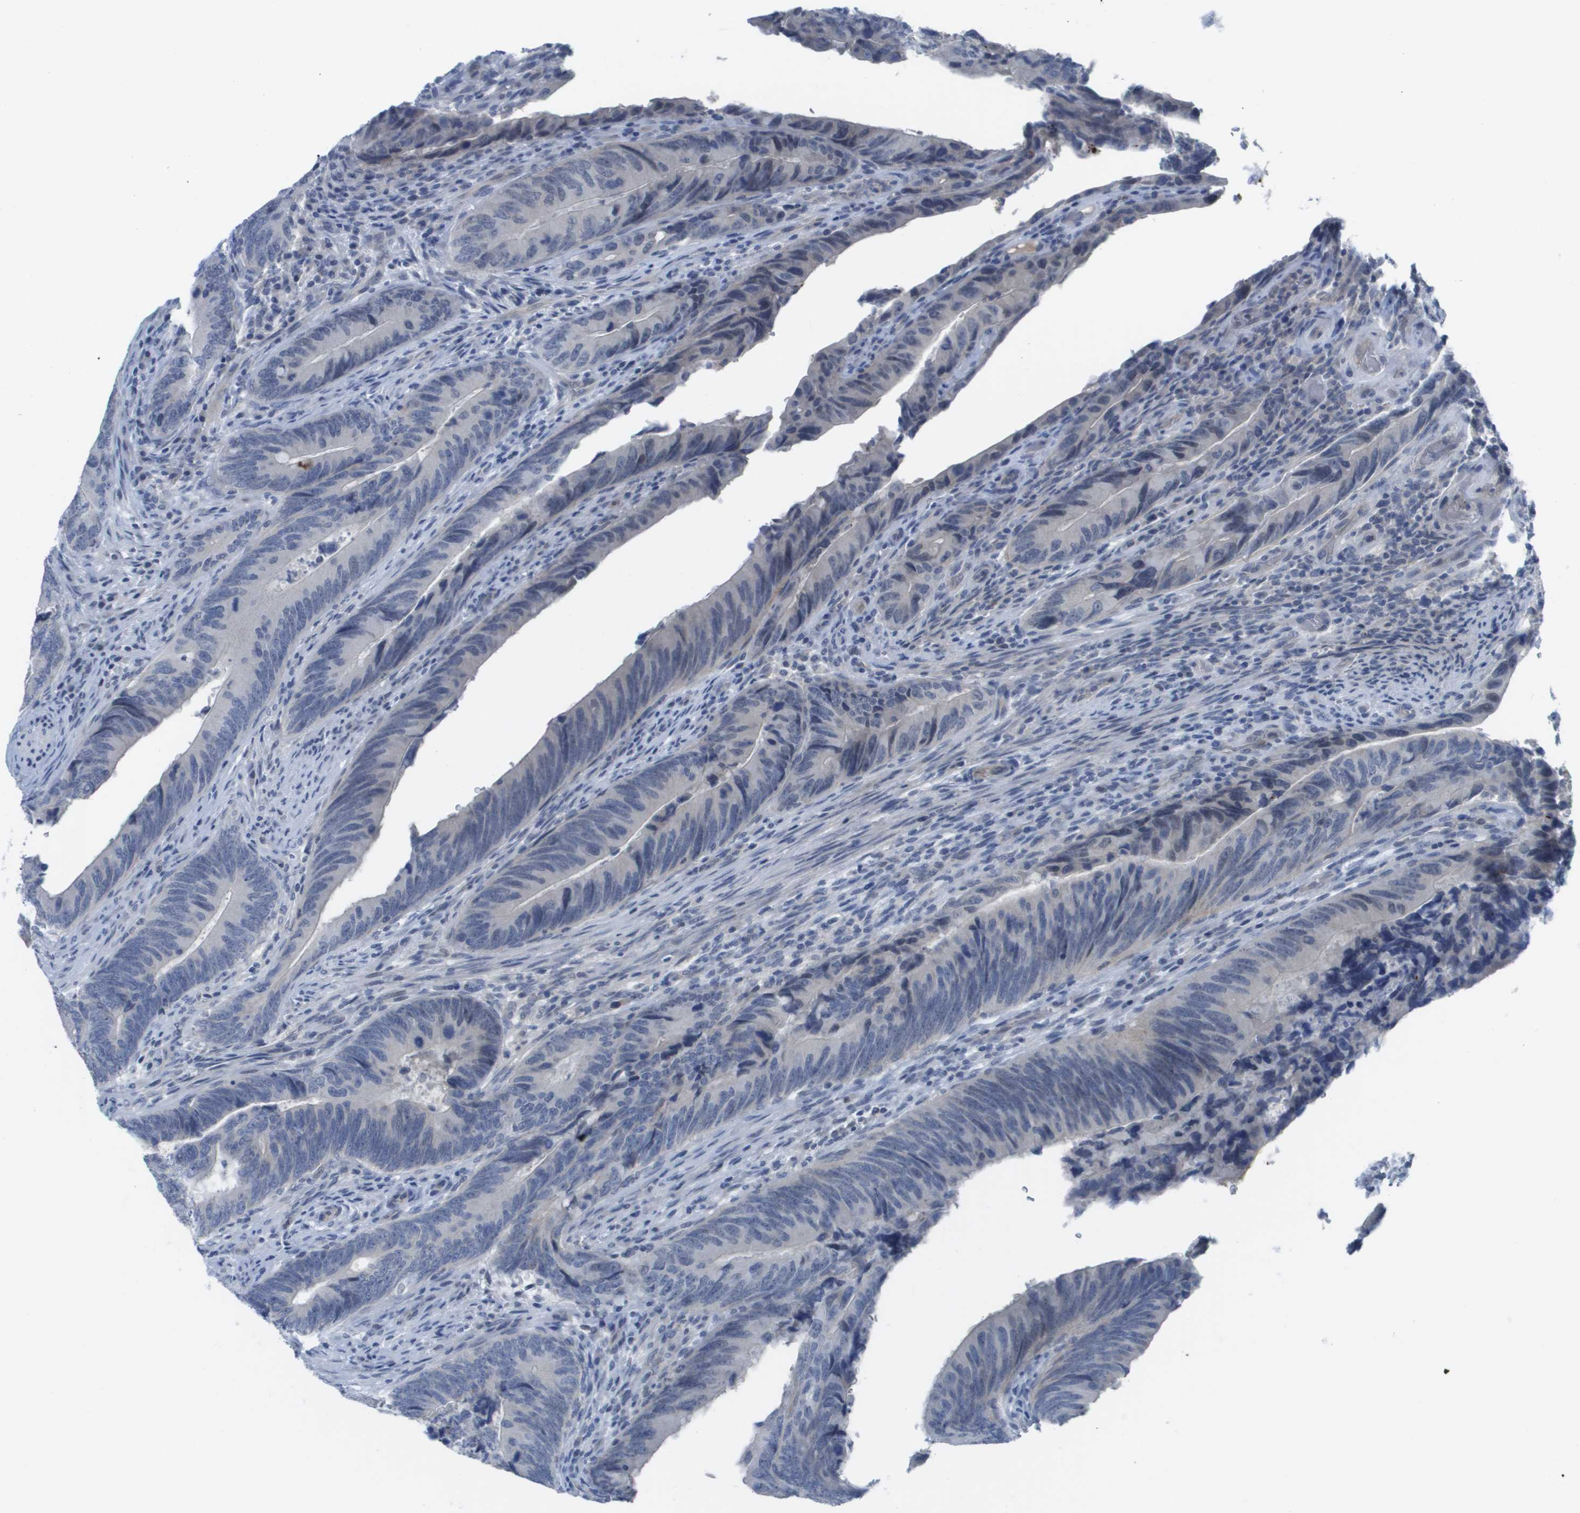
{"staining": {"intensity": "negative", "quantity": "none", "location": "none"}, "tissue": "colorectal cancer", "cell_type": "Tumor cells", "image_type": "cancer", "snomed": [{"axis": "morphology", "description": "Normal tissue, NOS"}, {"axis": "morphology", "description": "Adenocarcinoma, NOS"}, {"axis": "topography", "description": "Colon"}], "caption": "IHC of colorectal adenocarcinoma demonstrates no positivity in tumor cells.", "gene": "PDE4A", "patient": {"sex": "male", "age": 56}}